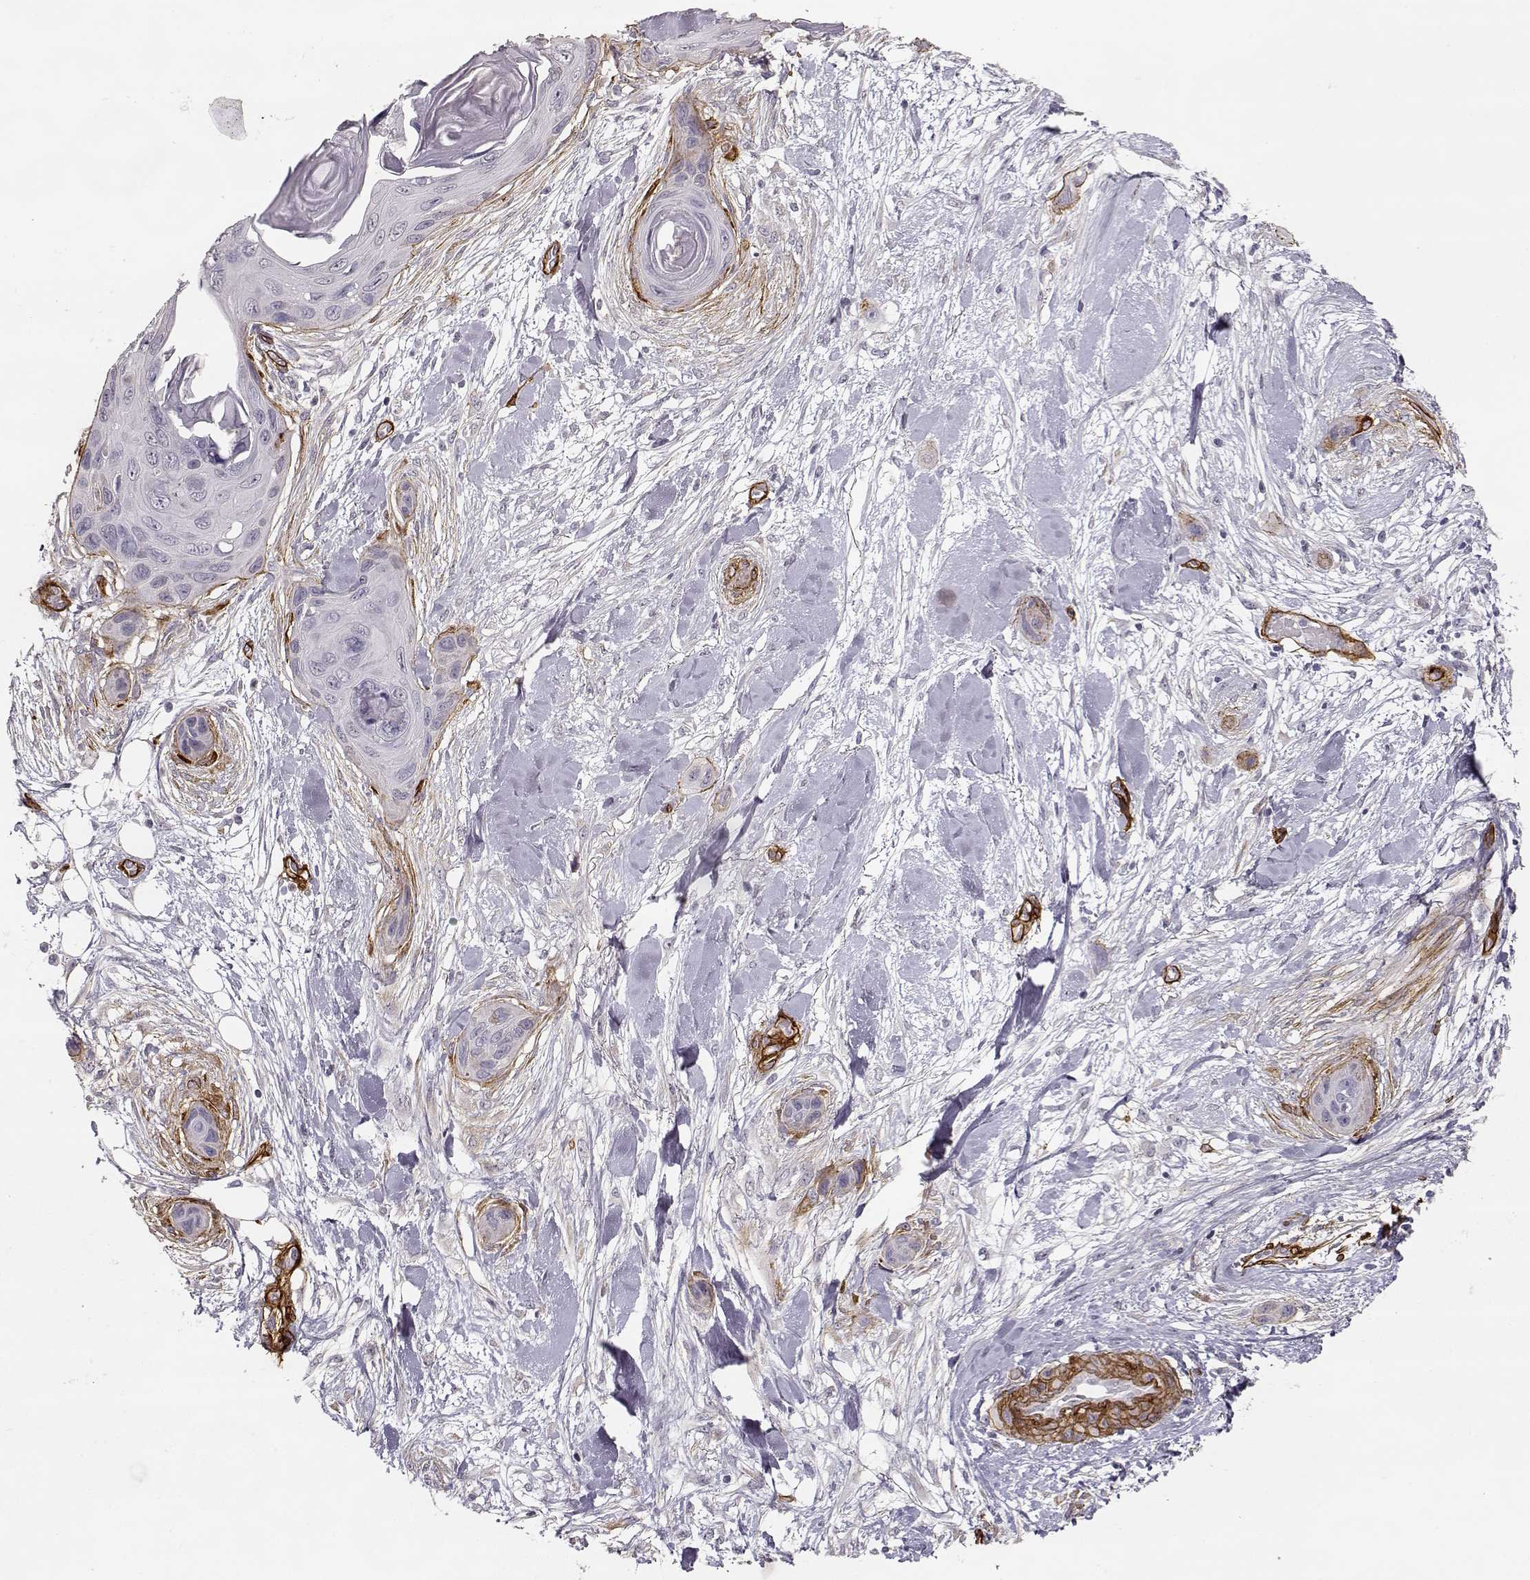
{"staining": {"intensity": "negative", "quantity": "none", "location": "none"}, "tissue": "skin cancer", "cell_type": "Tumor cells", "image_type": "cancer", "snomed": [{"axis": "morphology", "description": "Squamous cell carcinoma, NOS"}, {"axis": "topography", "description": "Skin"}], "caption": "Tumor cells show no significant staining in skin cancer.", "gene": "LAMC1", "patient": {"sex": "male", "age": 82}}